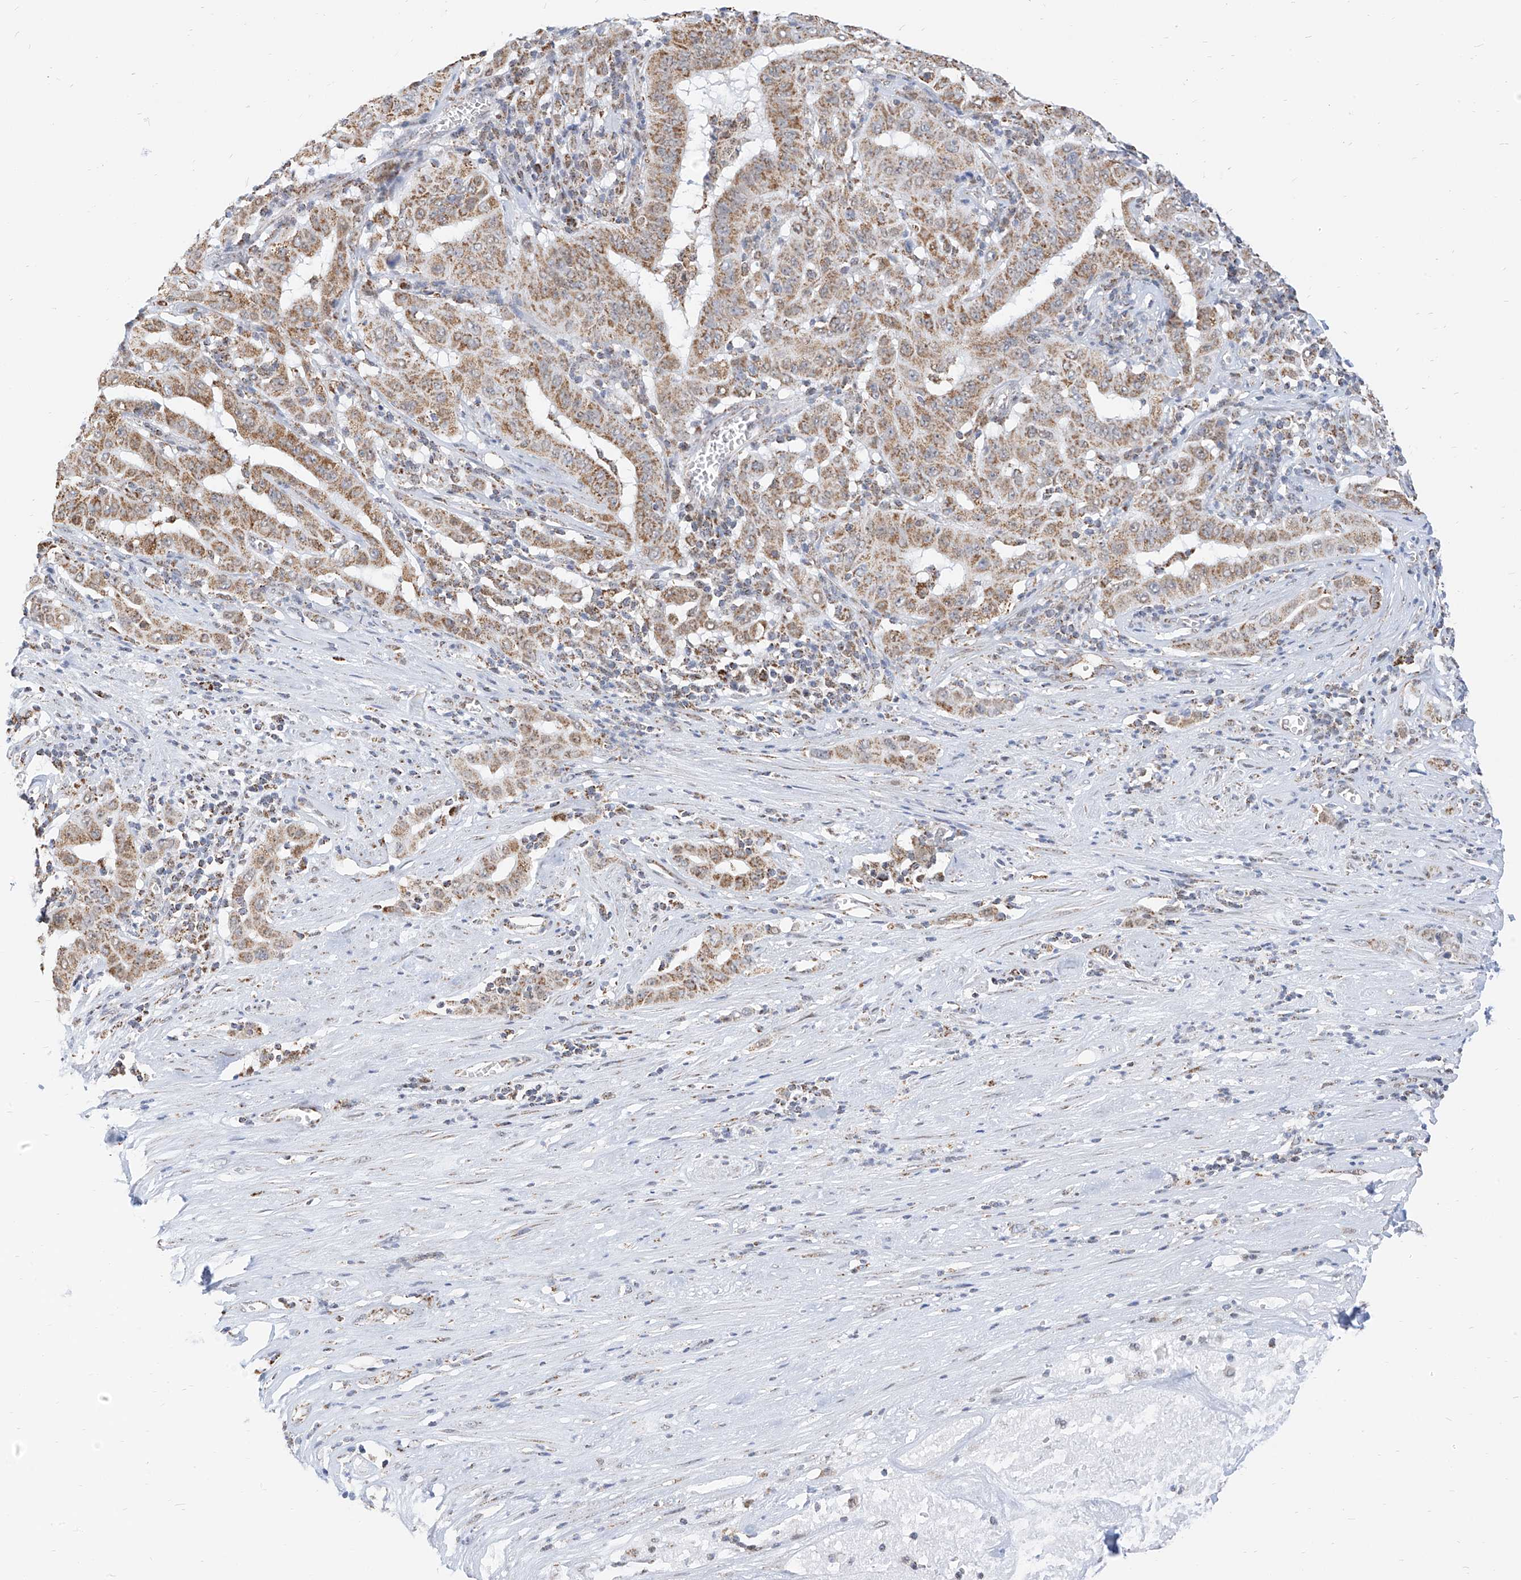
{"staining": {"intensity": "moderate", "quantity": ">75%", "location": "cytoplasmic/membranous"}, "tissue": "pancreatic cancer", "cell_type": "Tumor cells", "image_type": "cancer", "snomed": [{"axis": "morphology", "description": "Adenocarcinoma, NOS"}, {"axis": "topography", "description": "Pancreas"}], "caption": "Immunohistochemistry (IHC) image of neoplastic tissue: human pancreatic cancer (adenocarcinoma) stained using immunohistochemistry (IHC) exhibits medium levels of moderate protein expression localized specifically in the cytoplasmic/membranous of tumor cells, appearing as a cytoplasmic/membranous brown color.", "gene": "NALCN", "patient": {"sex": "male", "age": 63}}